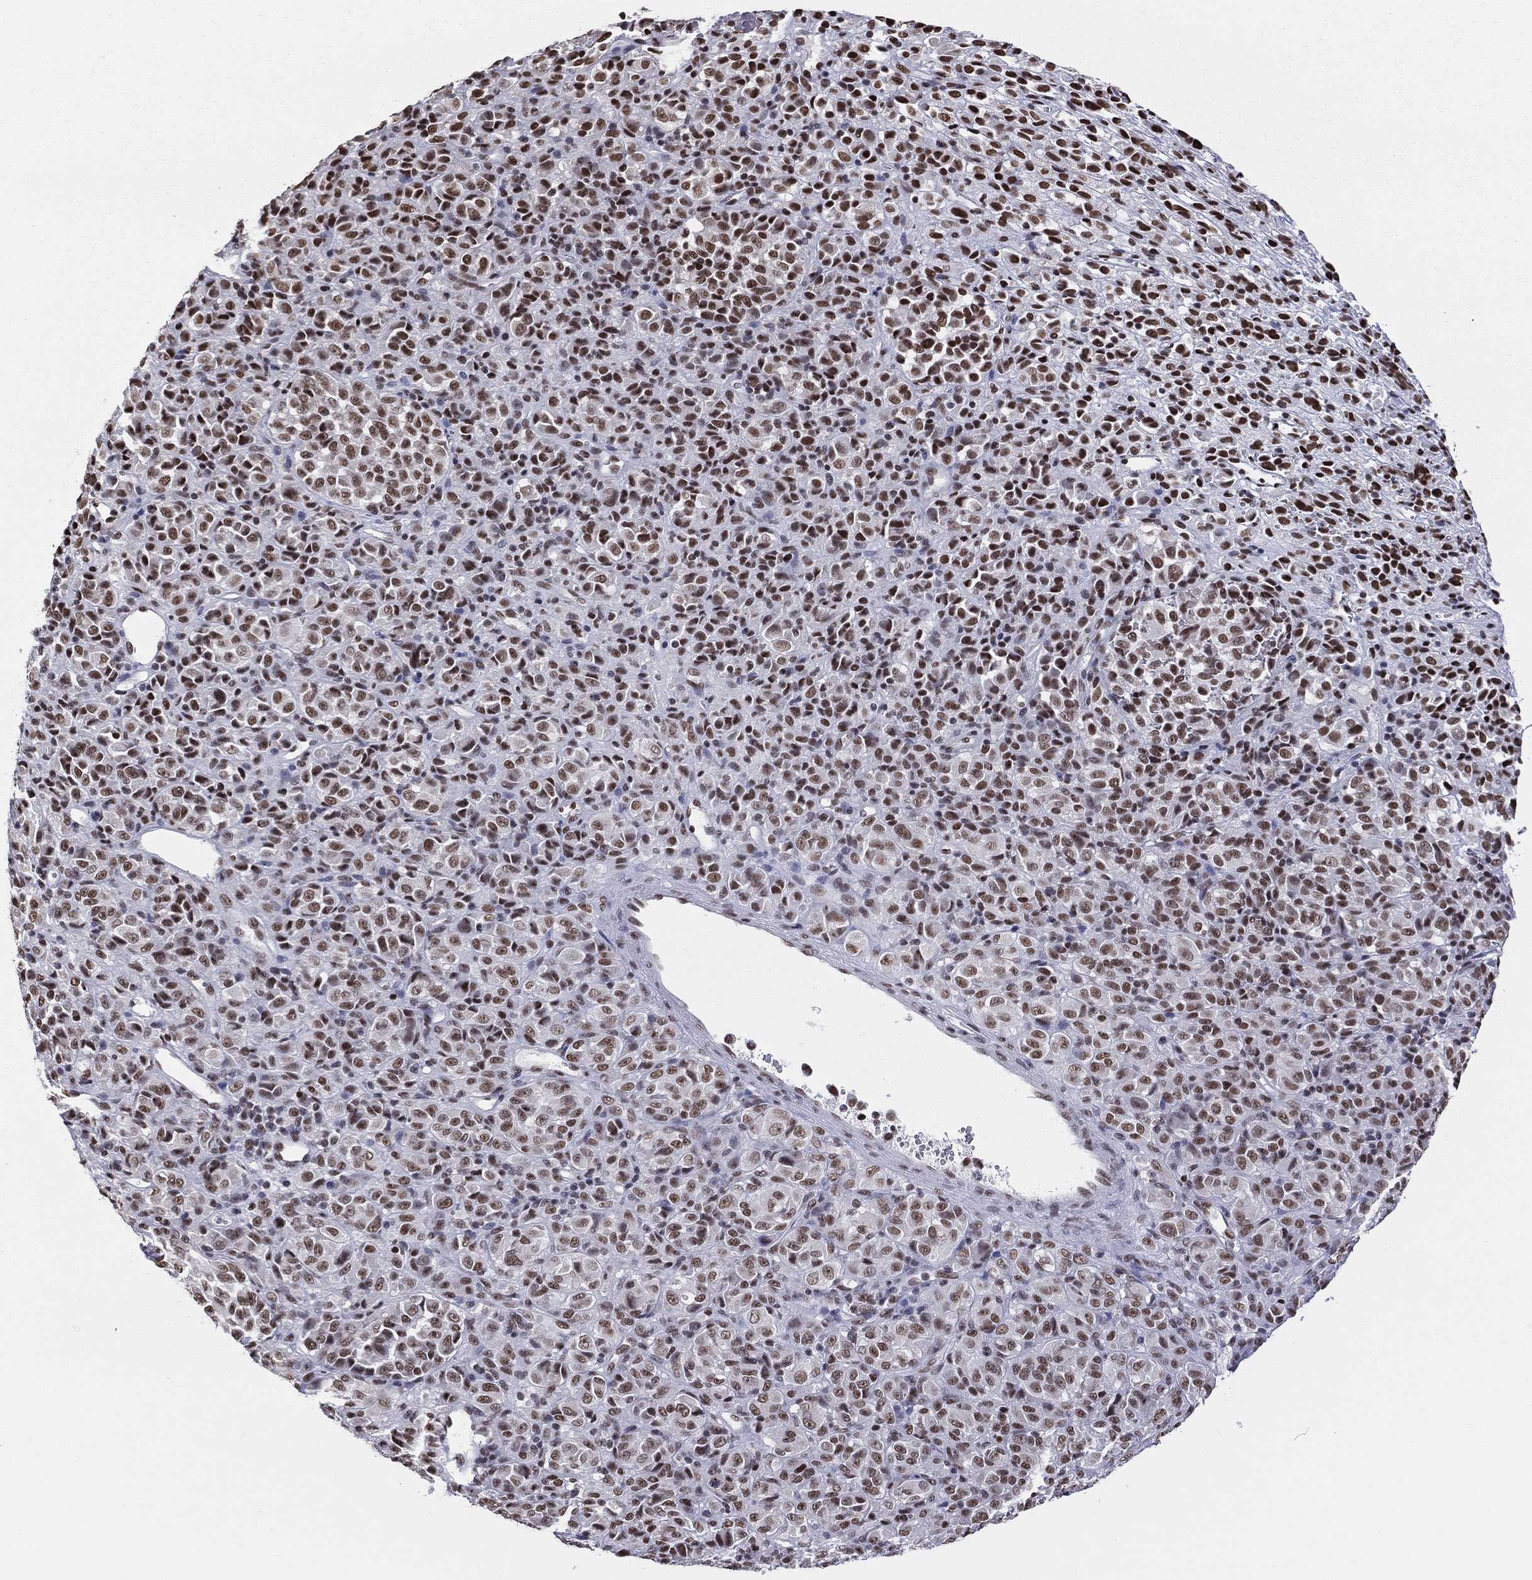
{"staining": {"intensity": "strong", "quantity": ">75%", "location": "nuclear"}, "tissue": "melanoma", "cell_type": "Tumor cells", "image_type": "cancer", "snomed": [{"axis": "morphology", "description": "Malignant melanoma, Metastatic site"}, {"axis": "topography", "description": "Brain"}], "caption": "IHC (DAB) staining of melanoma demonstrates strong nuclear protein staining in approximately >75% of tumor cells.", "gene": "ZNF7", "patient": {"sex": "female", "age": 56}}